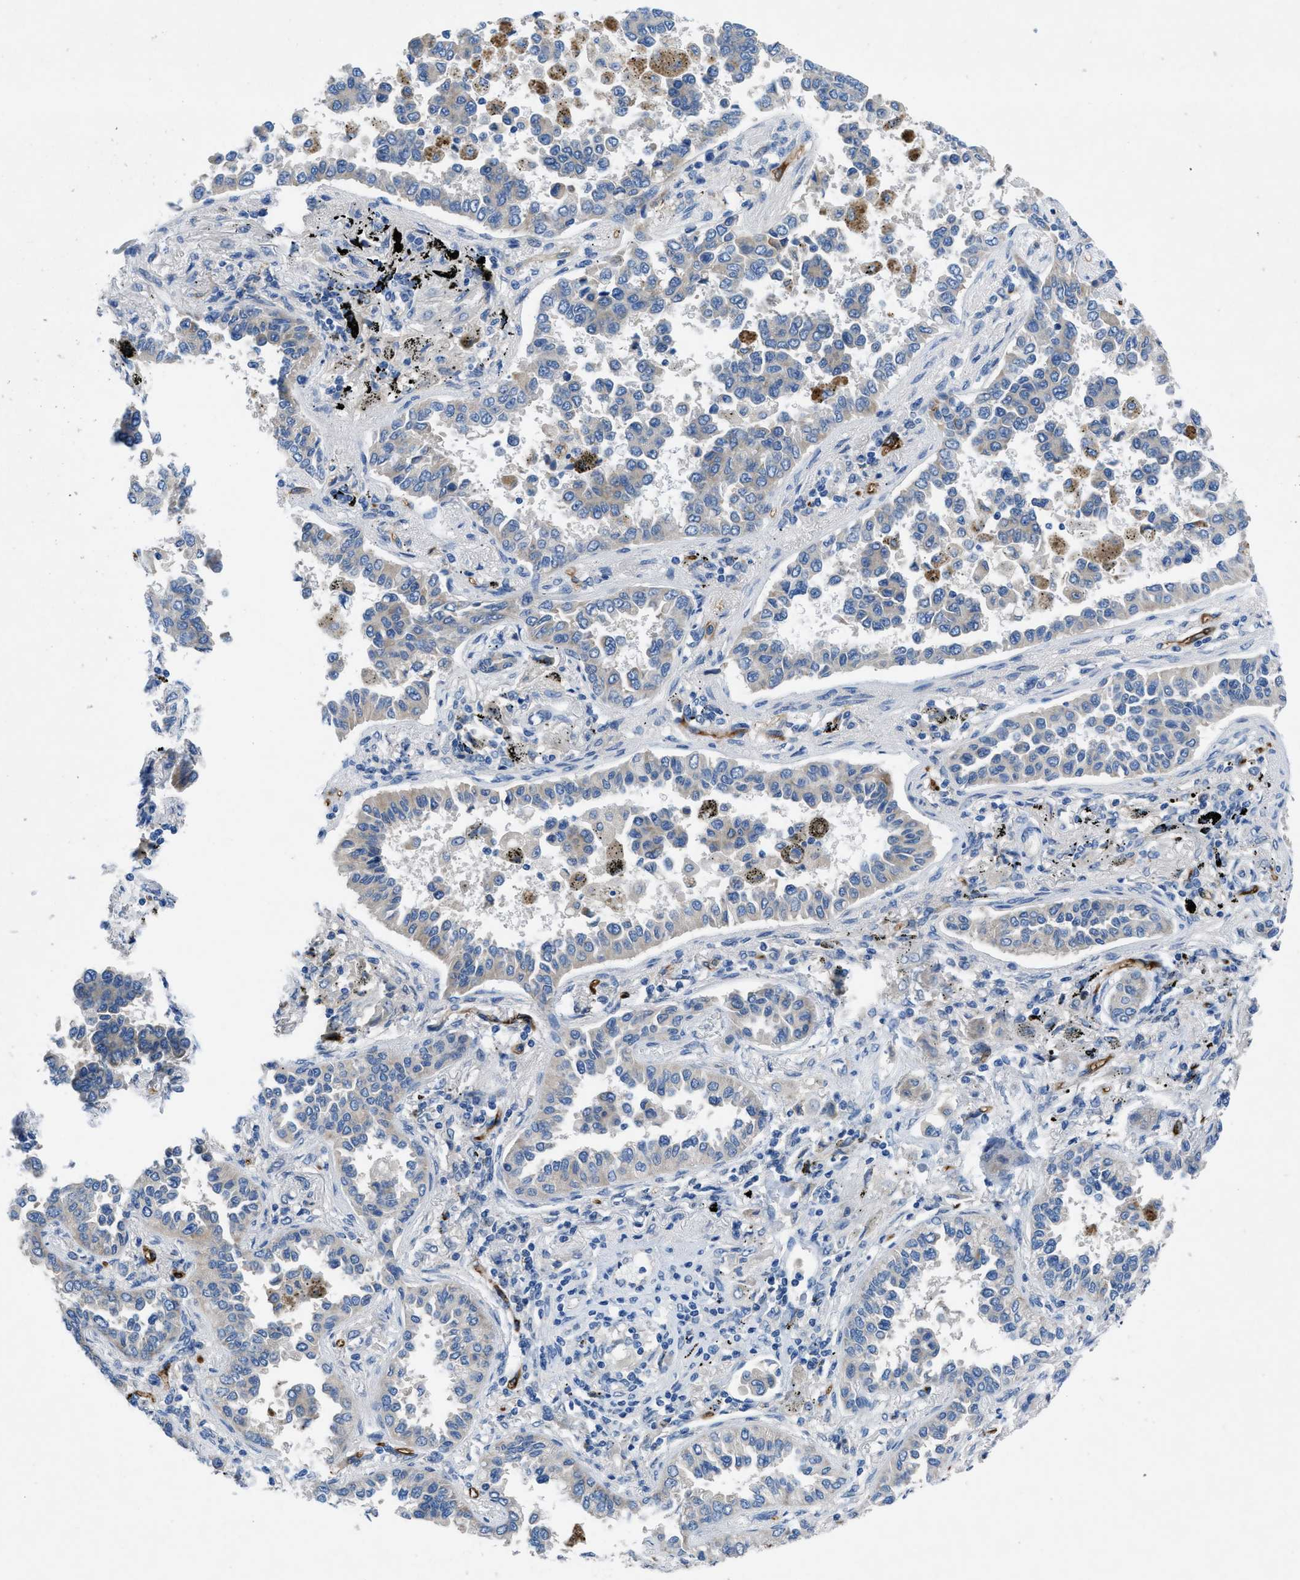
{"staining": {"intensity": "negative", "quantity": "none", "location": "none"}, "tissue": "lung cancer", "cell_type": "Tumor cells", "image_type": "cancer", "snomed": [{"axis": "morphology", "description": "Normal tissue, NOS"}, {"axis": "morphology", "description": "Adenocarcinoma, NOS"}, {"axis": "topography", "description": "Lung"}], "caption": "The image reveals no significant expression in tumor cells of lung cancer (adenocarcinoma).", "gene": "PGR", "patient": {"sex": "male", "age": 59}}